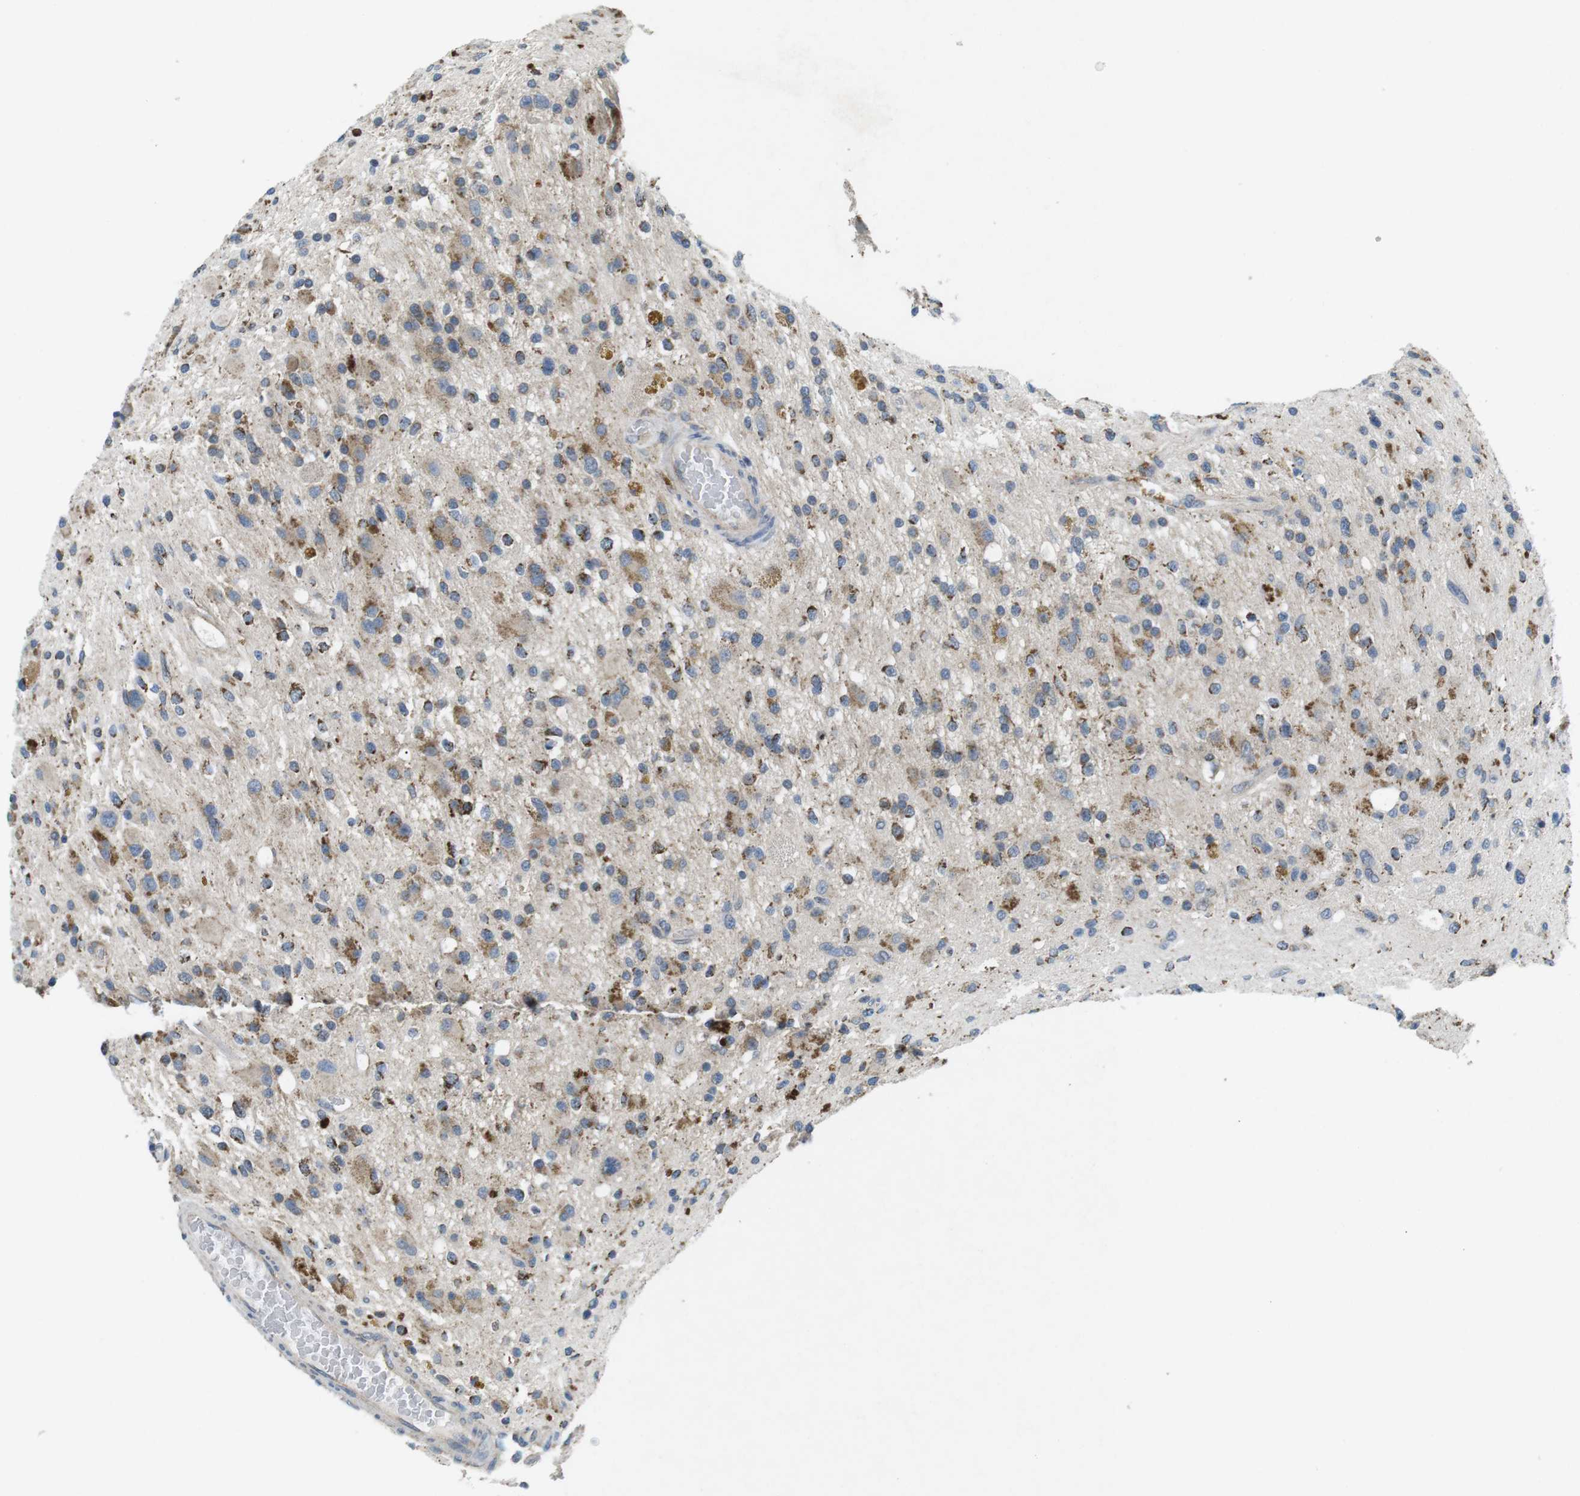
{"staining": {"intensity": "moderate", "quantity": ">75%", "location": "cytoplasmic/membranous"}, "tissue": "glioma", "cell_type": "Tumor cells", "image_type": "cancer", "snomed": [{"axis": "morphology", "description": "Glioma, malignant, High grade"}, {"axis": "topography", "description": "Brain"}], "caption": "A high-resolution micrograph shows IHC staining of glioma, which reveals moderate cytoplasmic/membranous positivity in approximately >75% of tumor cells.", "gene": "BACE1", "patient": {"sex": "male", "age": 33}}